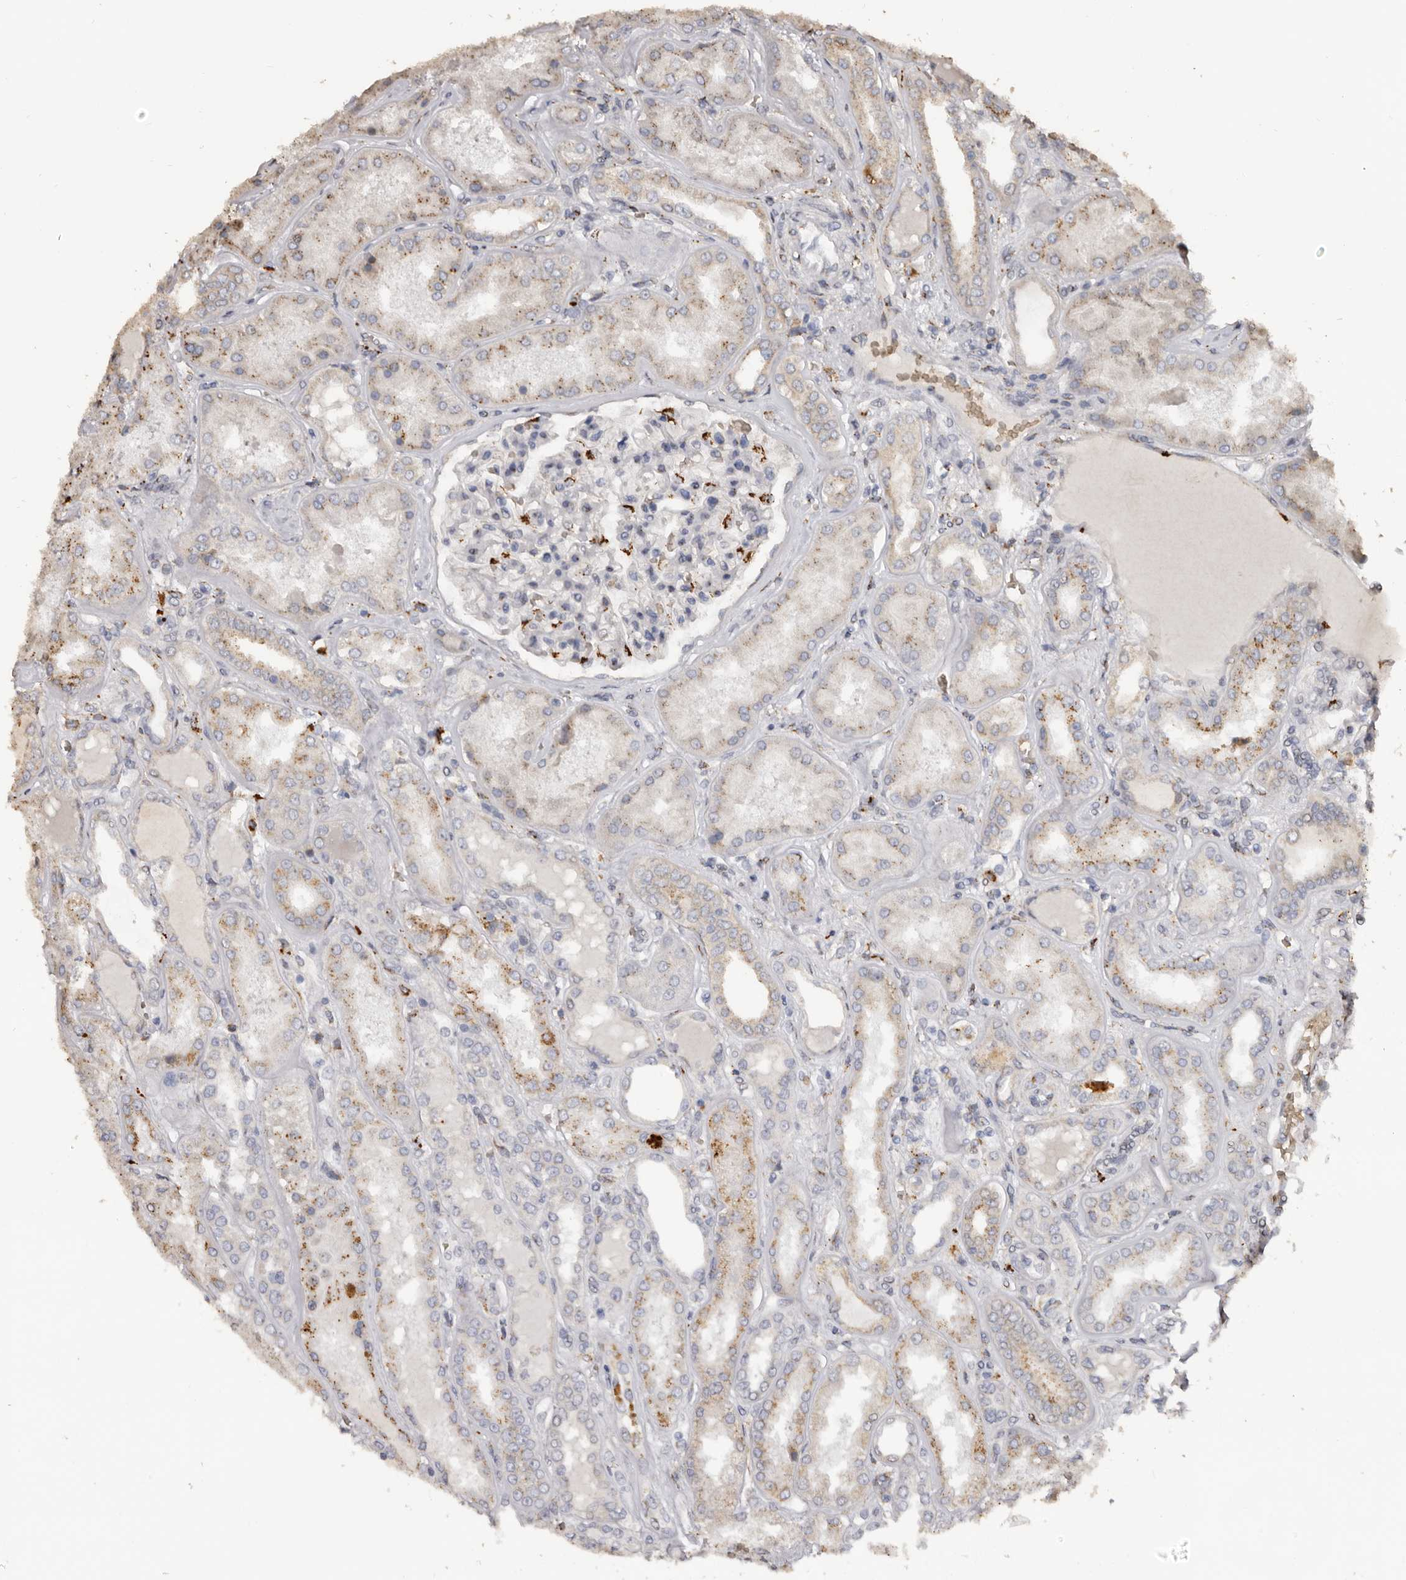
{"staining": {"intensity": "strong", "quantity": "25%-75%", "location": "cytoplasmic/membranous"}, "tissue": "kidney", "cell_type": "Cells in glomeruli", "image_type": "normal", "snomed": [{"axis": "morphology", "description": "Normal tissue, NOS"}, {"axis": "topography", "description": "Kidney"}], "caption": "The immunohistochemical stain shows strong cytoplasmic/membranous expression in cells in glomeruli of benign kidney. The staining was performed using DAB (3,3'-diaminobenzidine), with brown indicating positive protein expression. Nuclei are stained blue with hematoxylin.", "gene": "ENTREP1", "patient": {"sex": "female", "age": 56}}